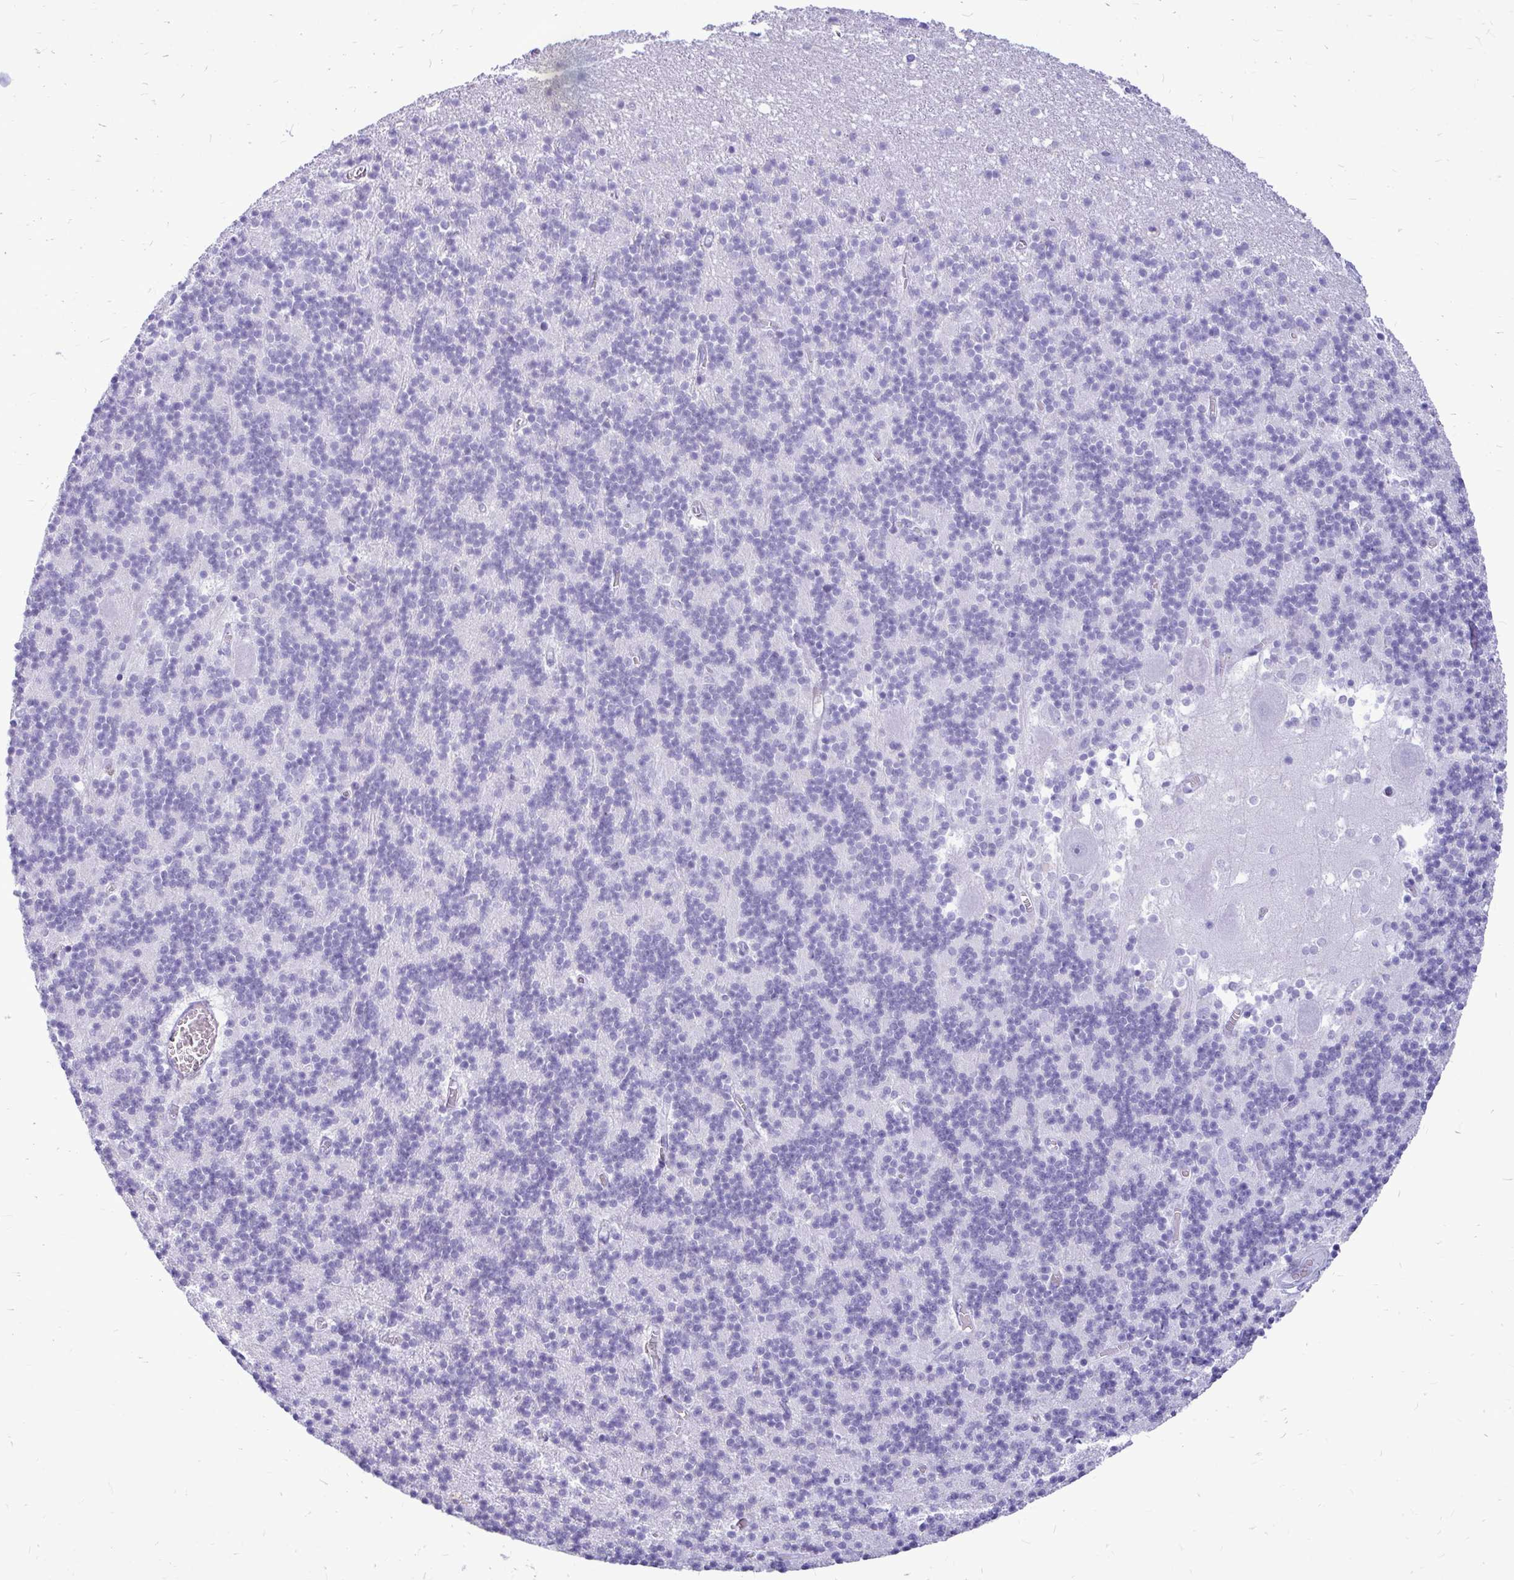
{"staining": {"intensity": "negative", "quantity": "none", "location": "none"}, "tissue": "cerebellum", "cell_type": "Cells in granular layer", "image_type": "normal", "snomed": [{"axis": "morphology", "description": "Normal tissue, NOS"}, {"axis": "topography", "description": "Cerebellum"}], "caption": "Immunohistochemistry histopathology image of benign human cerebellum stained for a protein (brown), which exhibits no staining in cells in granular layer.", "gene": "OR10R2", "patient": {"sex": "male", "age": 54}}